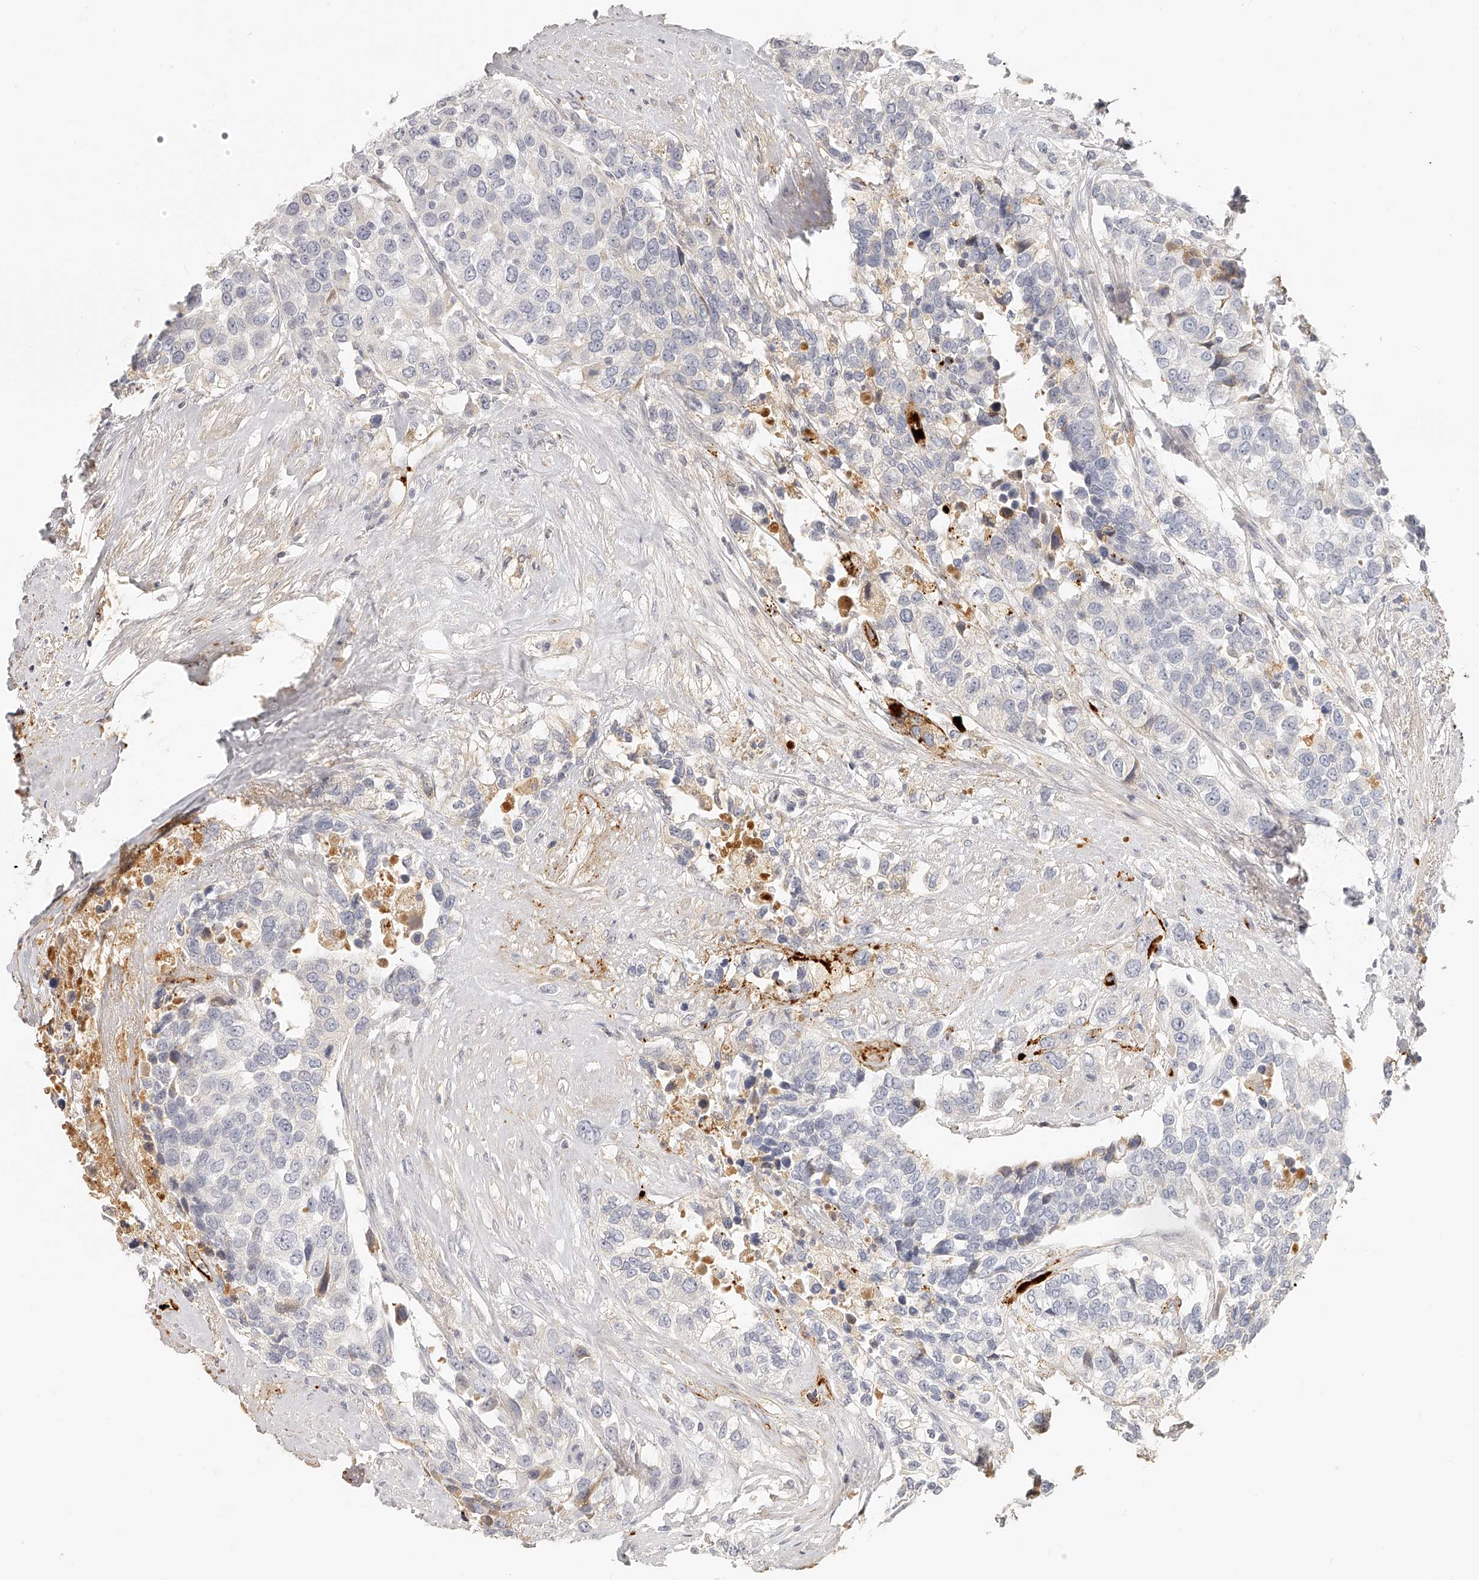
{"staining": {"intensity": "negative", "quantity": "none", "location": "none"}, "tissue": "urothelial cancer", "cell_type": "Tumor cells", "image_type": "cancer", "snomed": [{"axis": "morphology", "description": "Urothelial carcinoma, High grade"}, {"axis": "topography", "description": "Urinary bladder"}], "caption": "Immunohistochemistry photomicrograph of neoplastic tissue: human urothelial carcinoma (high-grade) stained with DAB reveals no significant protein positivity in tumor cells. The staining was performed using DAB (3,3'-diaminobenzidine) to visualize the protein expression in brown, while the nuclei were stained in blue with hematoxylin (Magnification: 20x).", "gene": "ITGB3", "patient": {"sex": "female", "age": 80}}